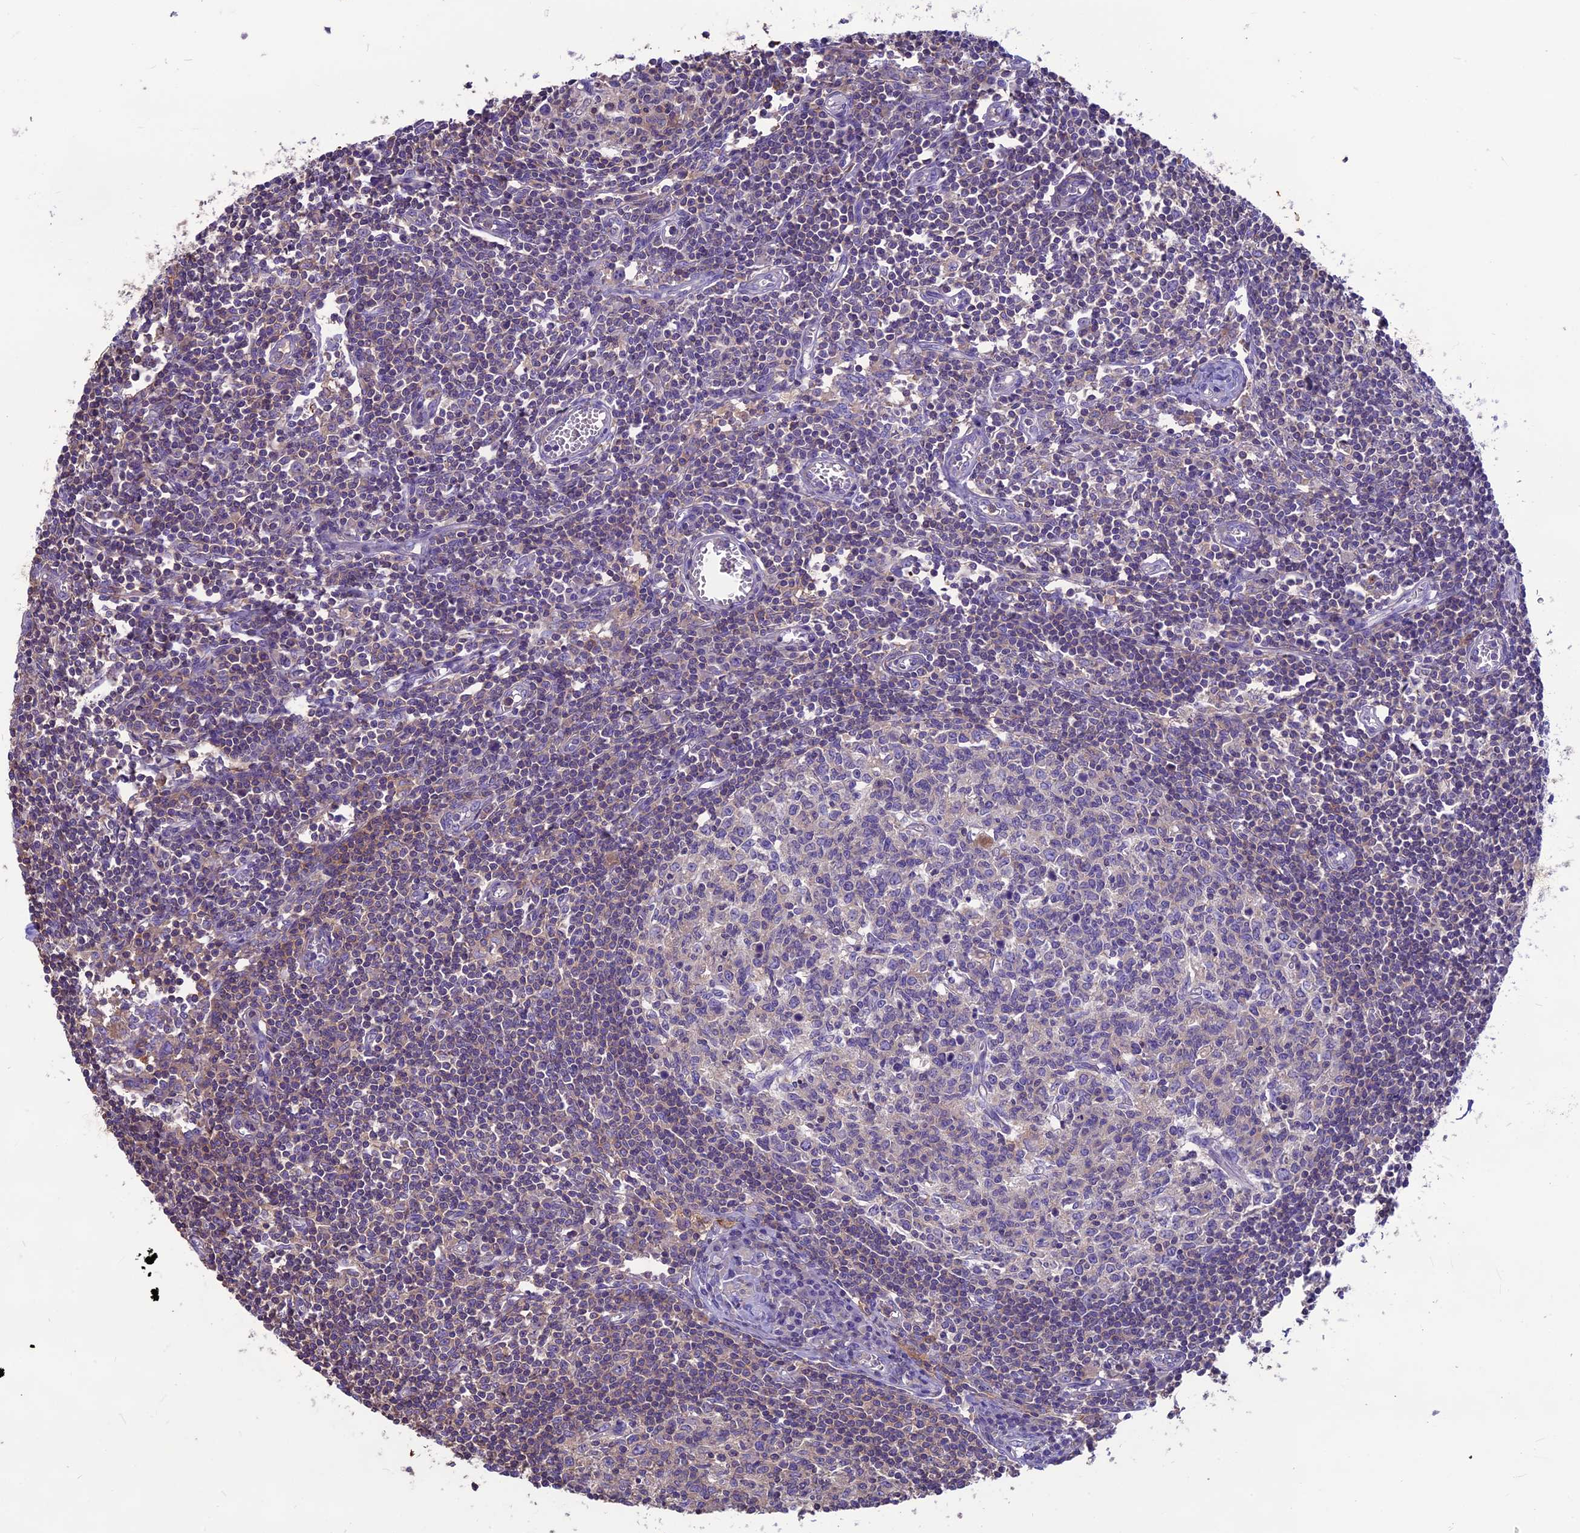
{"staining": {"intensity": "negative", "quantity": "none", "location": "none"}, "tissue": "lymph node", "cell_type": "Germinal center cells", "image_type": "normal", "snomed": [{"axis": "morphology", "description": "Normal tissue, NOS"}, {"axis": "topography", "description": "Lymph node"}], "caption": "Photomicrograph shows no significant protein expression in germinal center cells of unremarkable lymph node.", "gene": "CDAN1", "patient": {"sex": "female", "age": 55}}